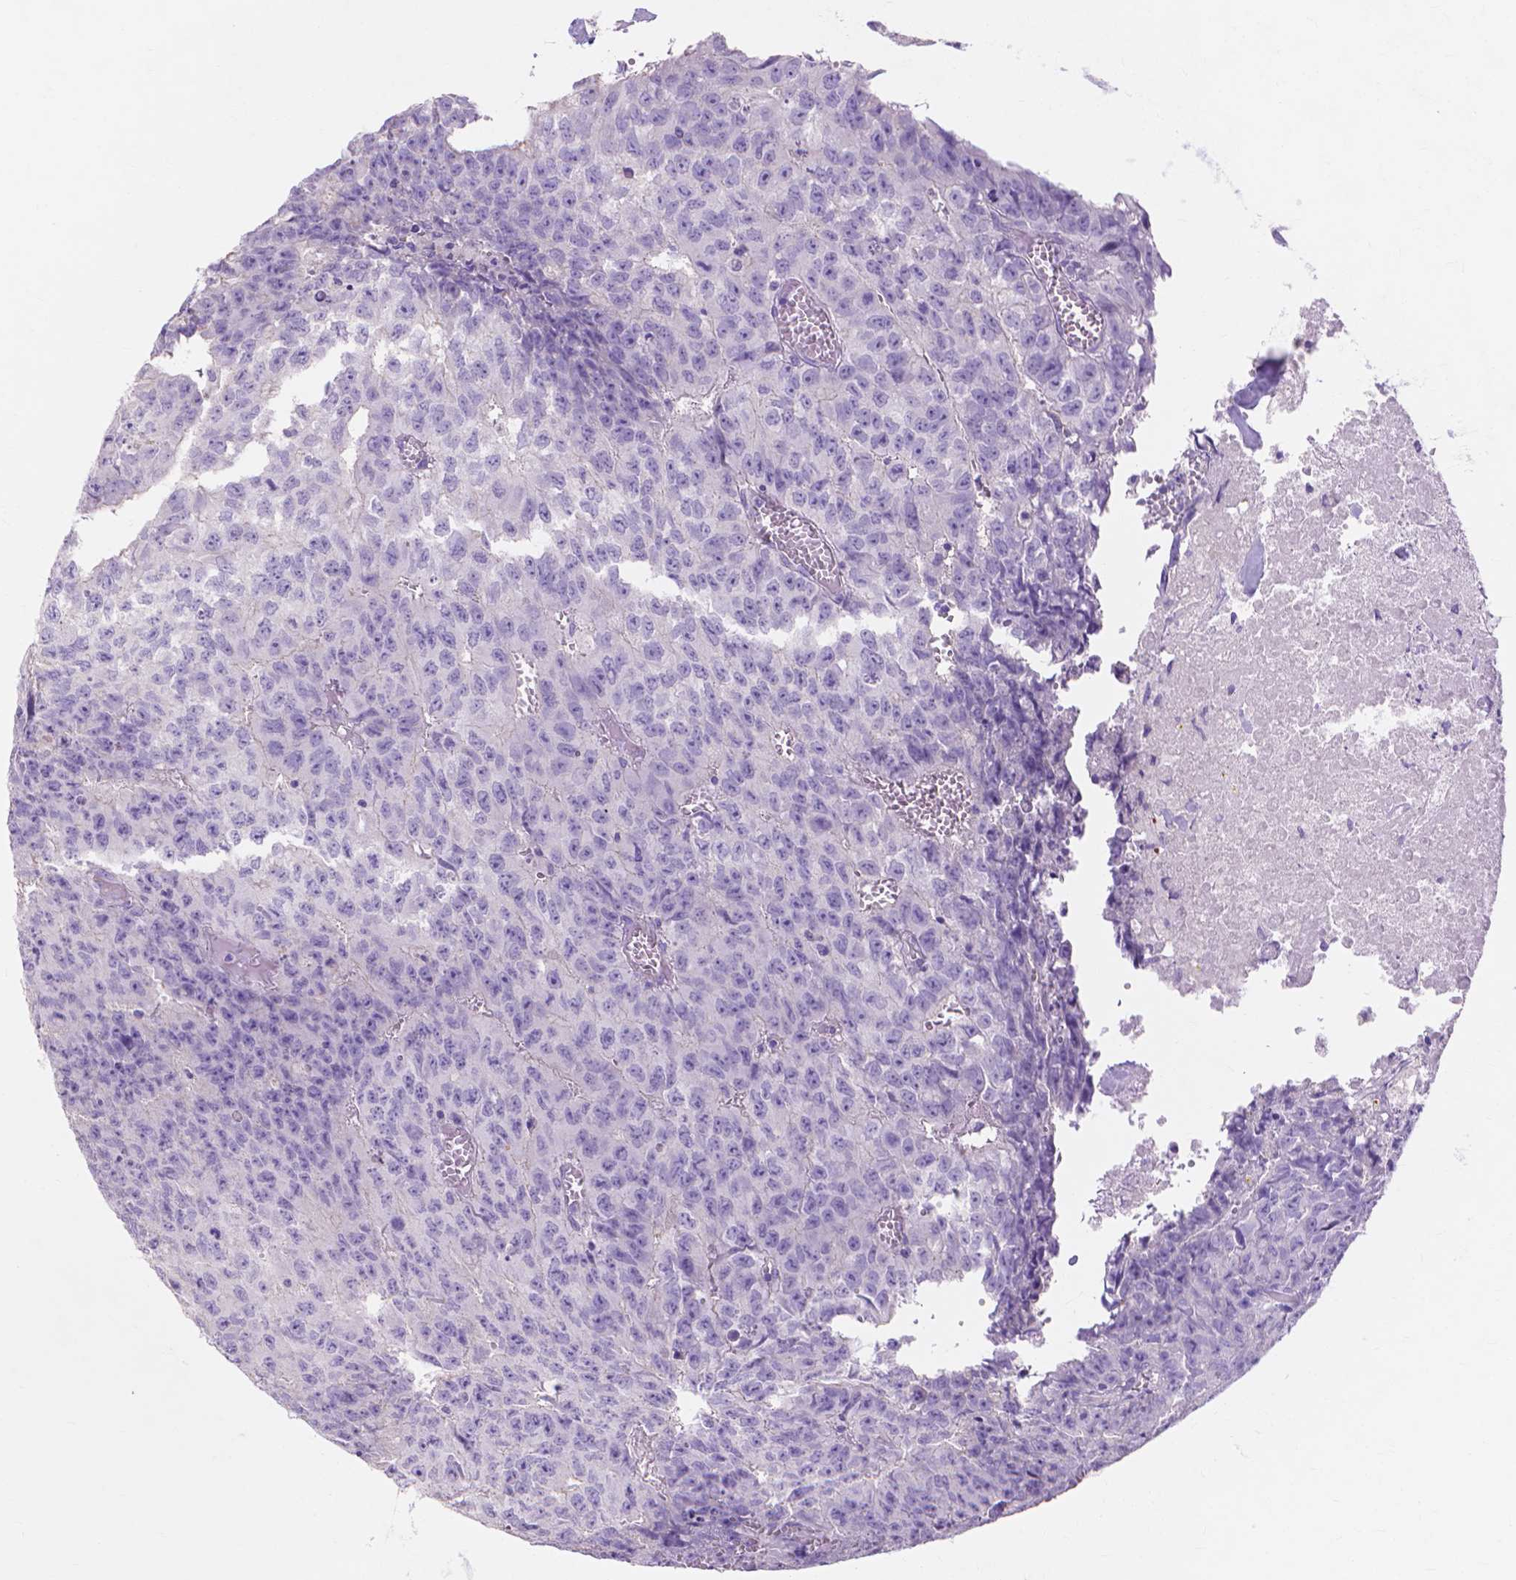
{"staining": {"intensity": "negative", "quantity": "none", "location": "none"}, "tissue": "testis cancer", "cell_type": "Tumor cells", "image_type": "cancer", "snomed": [{"axis": "morphology", "description": "Carcinoma, Embryonal, NOS"}, {"axis": "morphology", "description": "Teratoma, malignant, NOS"}, {"axis": "topography", "description": "Testis"}], "caption": "Image shows no protein positivity in tumor cells of testis malignant teratoma tissue.", "gene": "MBLAC1", "patient": {"sex": "male", "age": 24}}